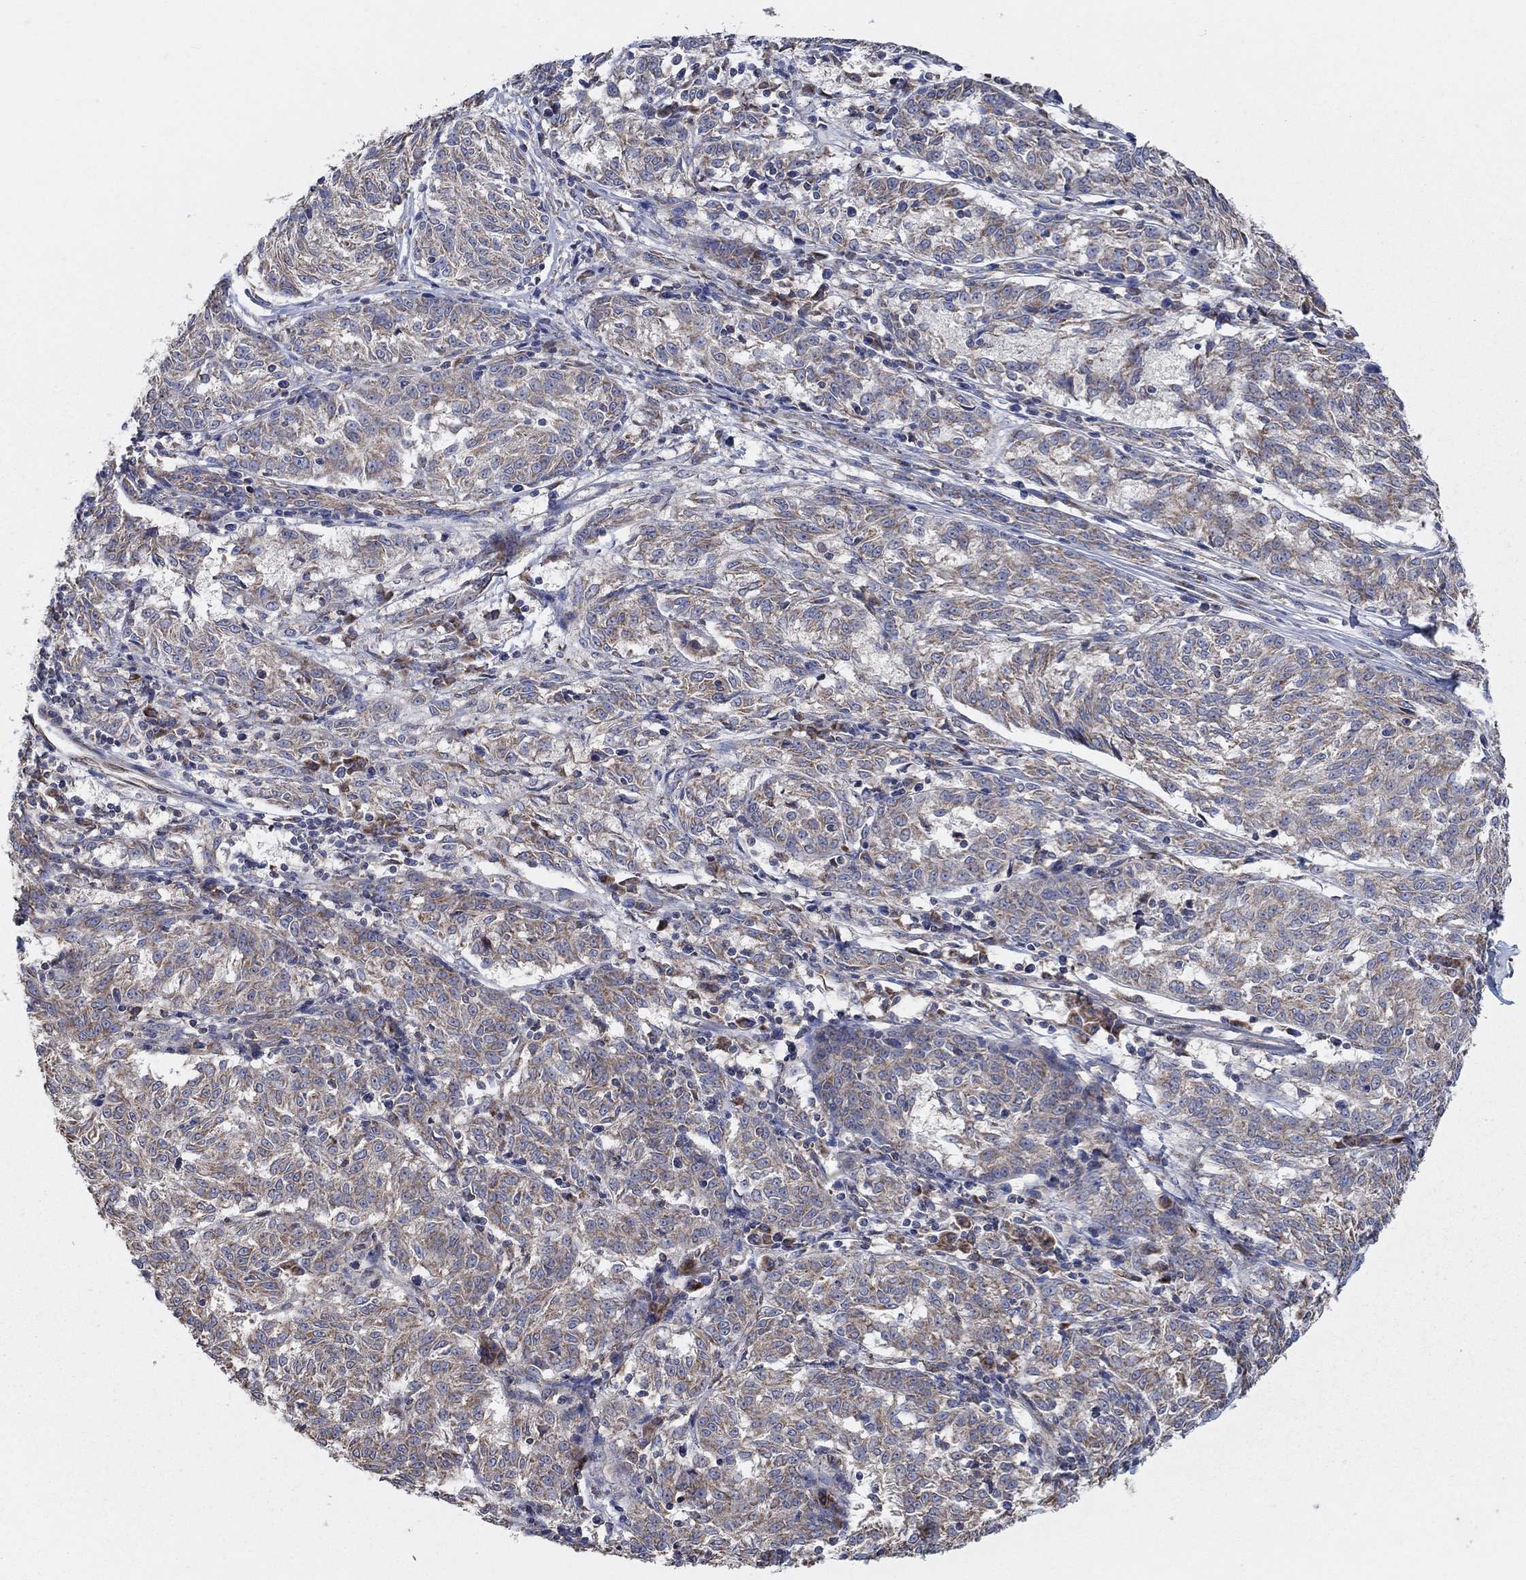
{"staining": {"intensity": "weak", "quantity": ">75%", "location": "cytoplasmic/membranous"}, "tissue": "melanoma", "cell_type": "Tumor cells", "image_type": "cancer", "snomed": [{"axis": "morphology", "description": "Malignant melanoma, NOS"}, {"axis": "topography", "description": "Skin"}], "caption": "High-power microscopy captured an immunohistochemistry (IHC) image of melanoma, revealing weak cytoplasmic/membranous expression in approximately >75% of tumor cells.", "gene": "NCEH1", "patient": {"sex": "female", "age": 72}}